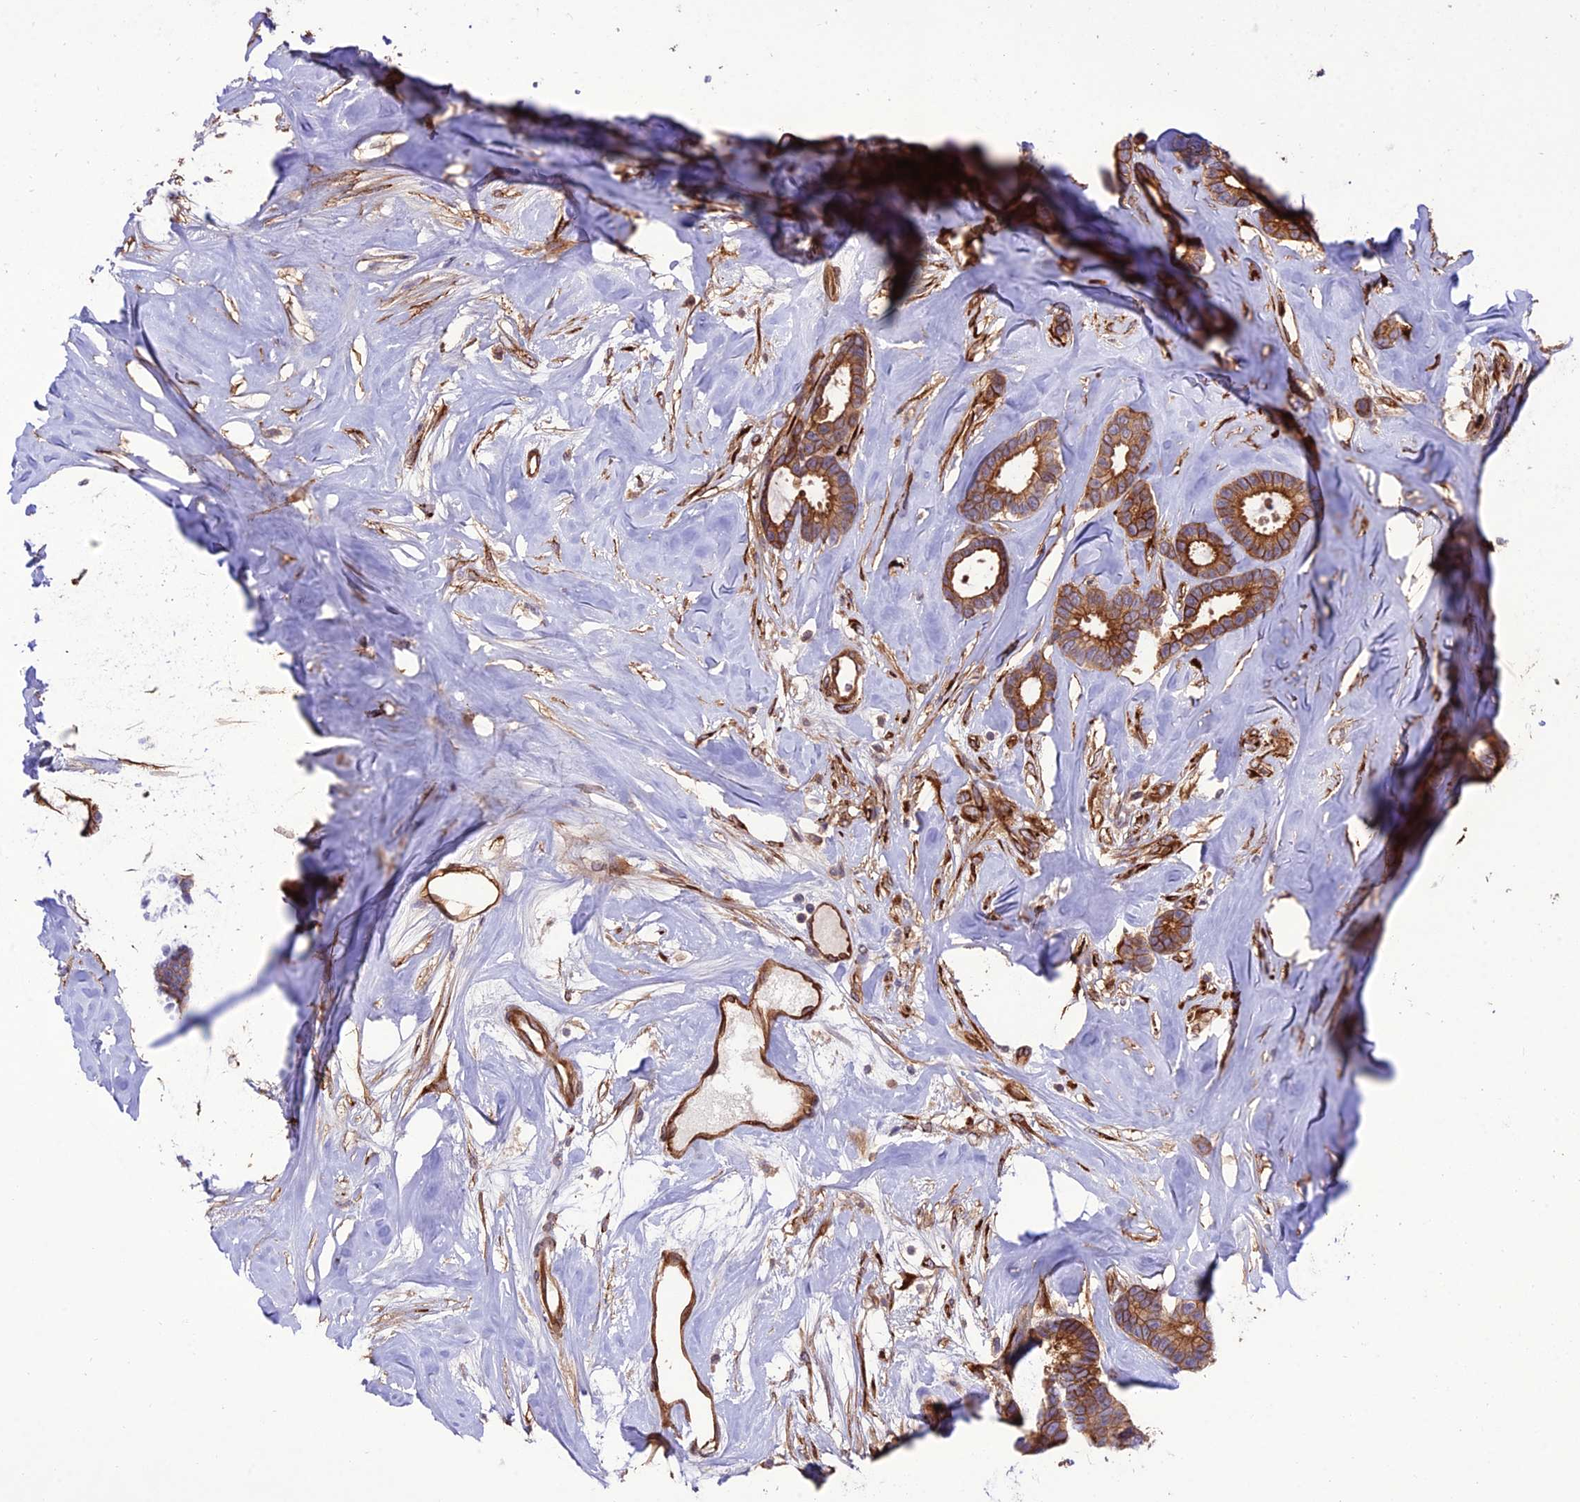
{"staining": {"intensity": "moderate", "quantity": ">75%", "location": "cytoplasmic/membranous"}, "tissue": "breast cancer", "cell_type": "Tumor cells", "image_type": "cancer", "snomed": [{"axis": "morphology", "description": "Duct carcinoma"}, {"axis": "topography", "description": "Breast"}], "caption": "High-power microscopy captured an immunohistochemistry (IHC) photomicrograph of breast intraductal carcinoma, revealing moderate cytoplasmic/membranous expression in approximately >75% of tumor cells.", "gene": "CRTAP", "patient": {"sex": "female", "age": 87}}